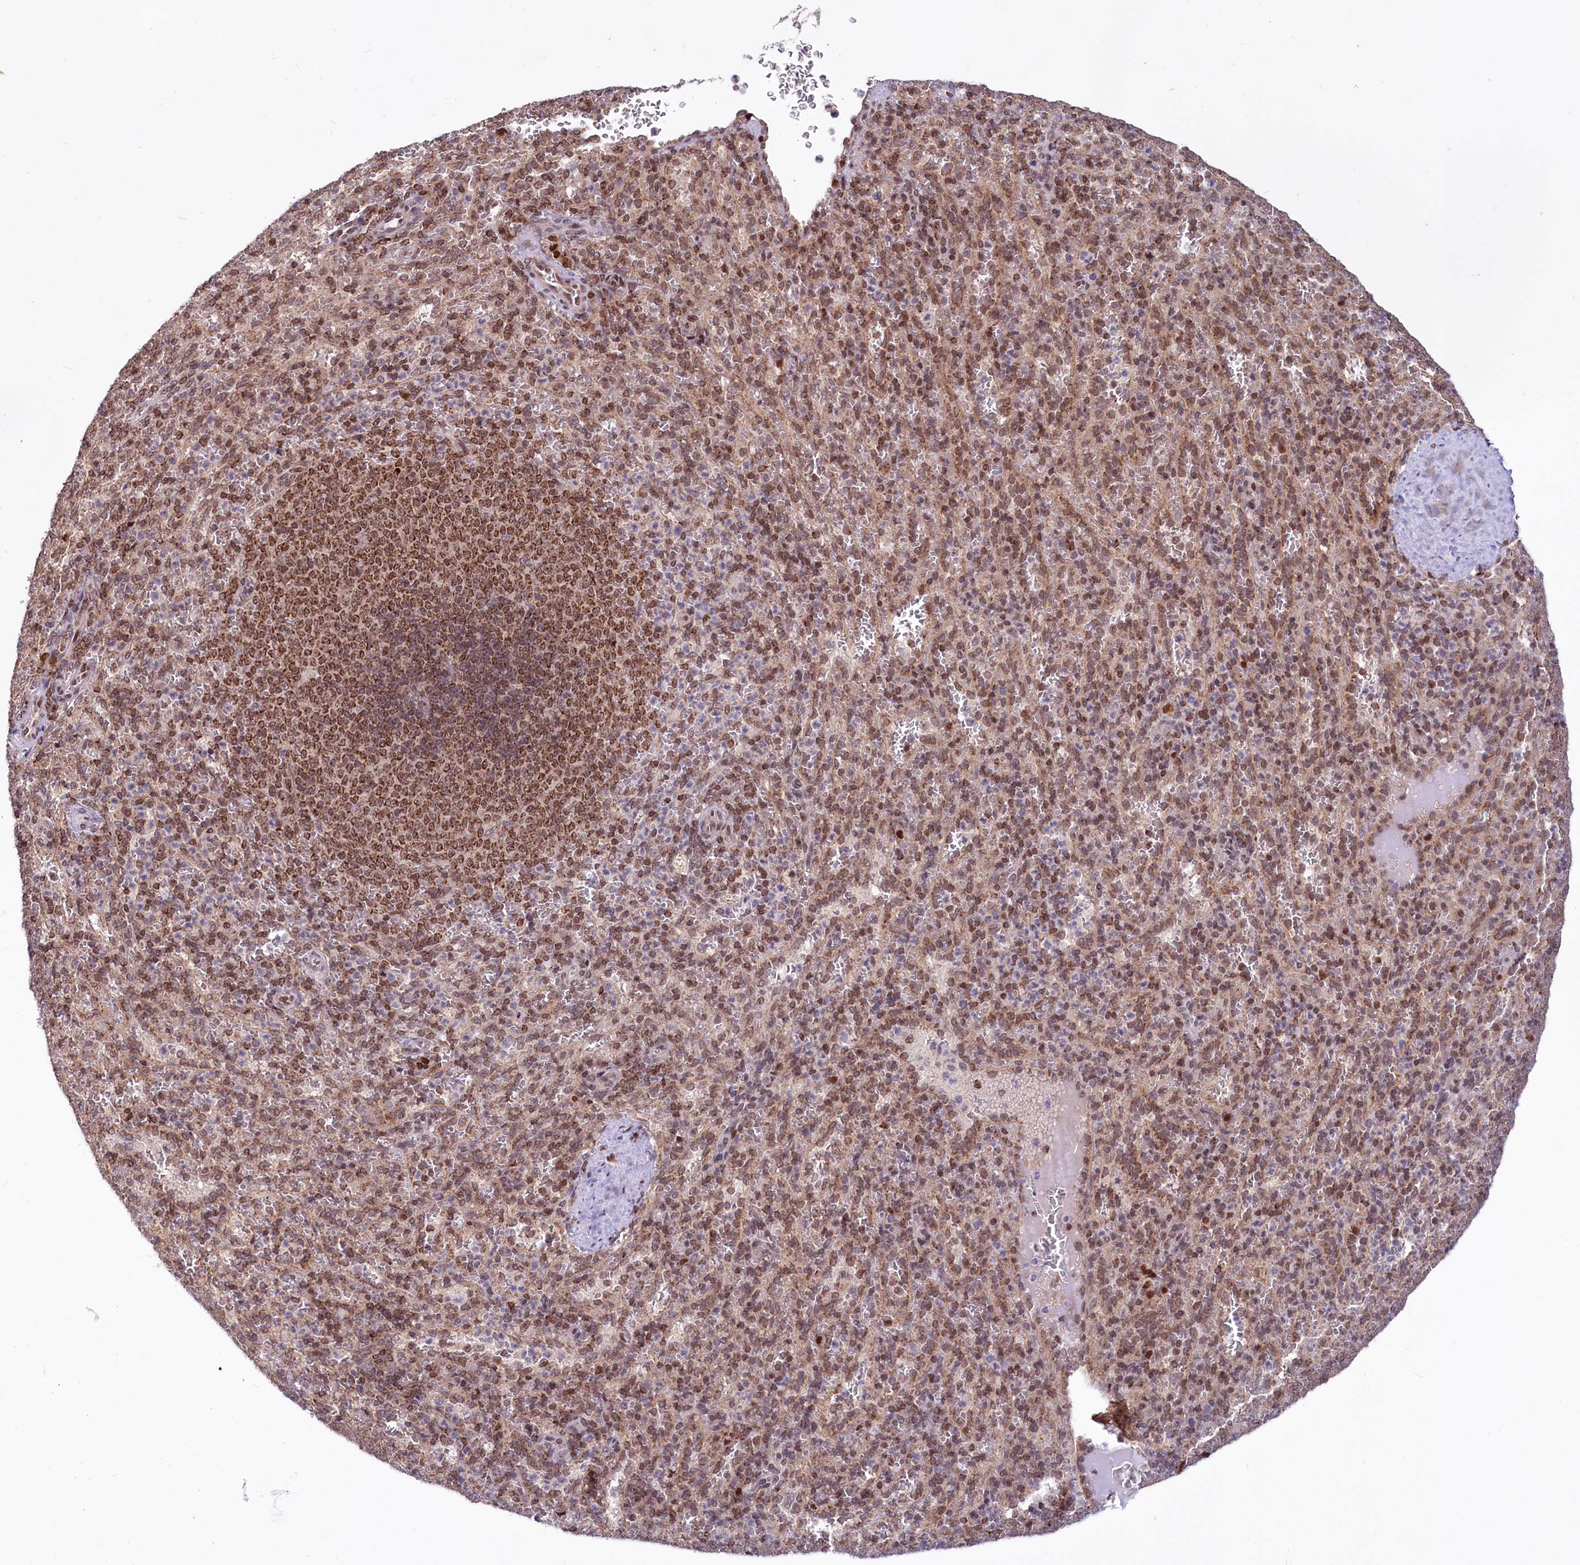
{"staining": {"intensity": "moderate", "quantity": "25%-75%", "location": "cytoplasmic/membranous,nuclear"}, "tissue": "spleen", "cell_type": "Cells in red pulp", "image_type": "normal", "snomed": [{"axis": "morphology", "description": "Normal tissue, NOS"}, {"axis": "topography", "description": "Spleen"}], "caption": "Brown immunohistochemical staining in benign human spleen displays moderate cytoplasmic/membranous,nuclear expression in approximately 25%-75% of cells in red pulp.", "gene": "PHC3", "patient": {"sex": "female", "age": 21}}